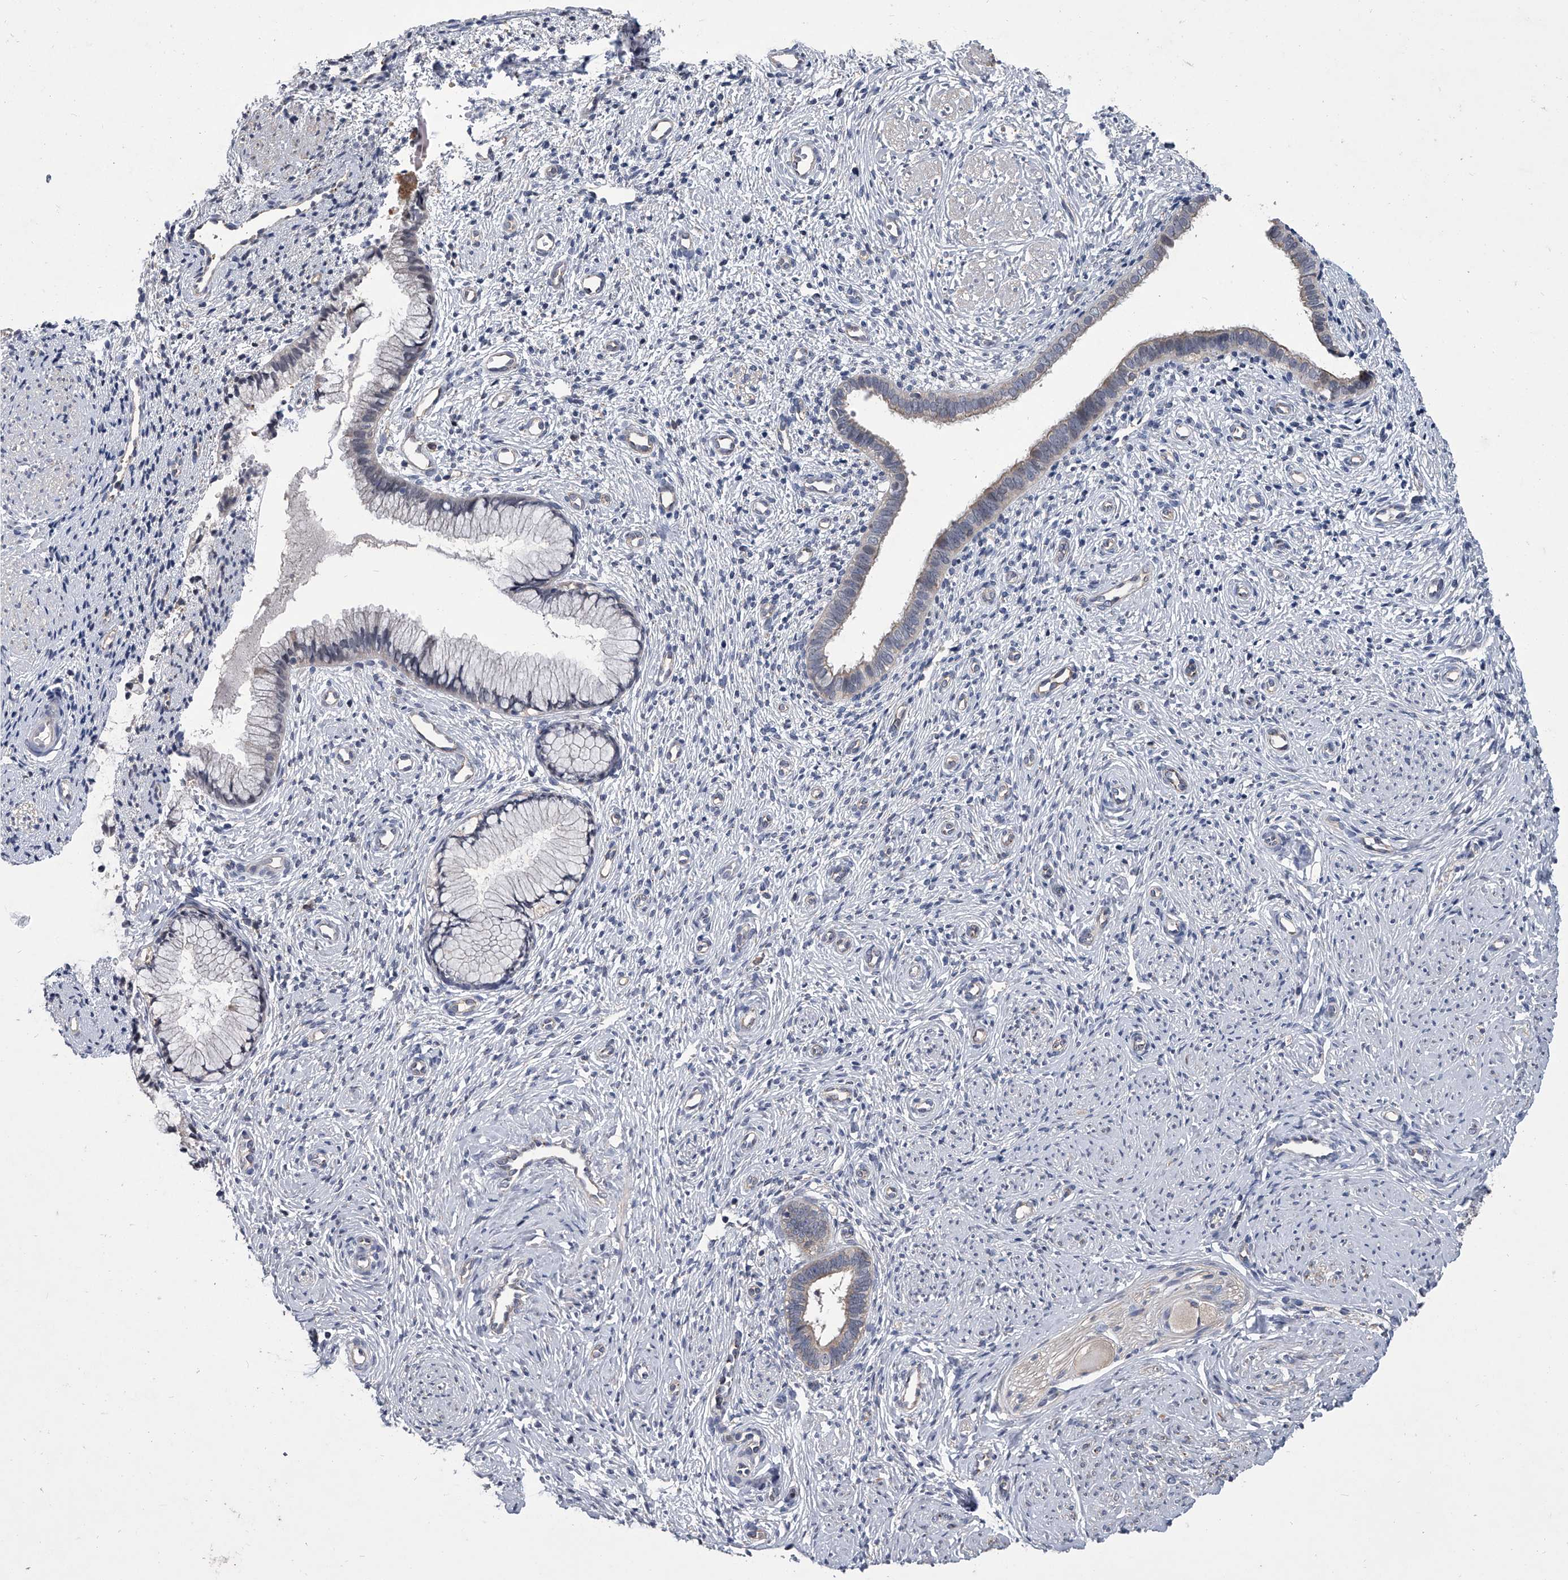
{"staining": {"intensity": "negative", "quantity": "none", "location": "none"}, "tissue": "cervix", "cell_type": "Glandular cells", "image_type": "normal", "snomed": [{"axis": "morphology", "description": "Normal tissue, NOS"}, {"axis": "topography", "description": "Cervix"}], "caption": "Human cervix stained for a protein using IHC displays no staining in glandular cells.", "gene": "MAP4K3", "patient": {"sex": "female", "age": 27}}